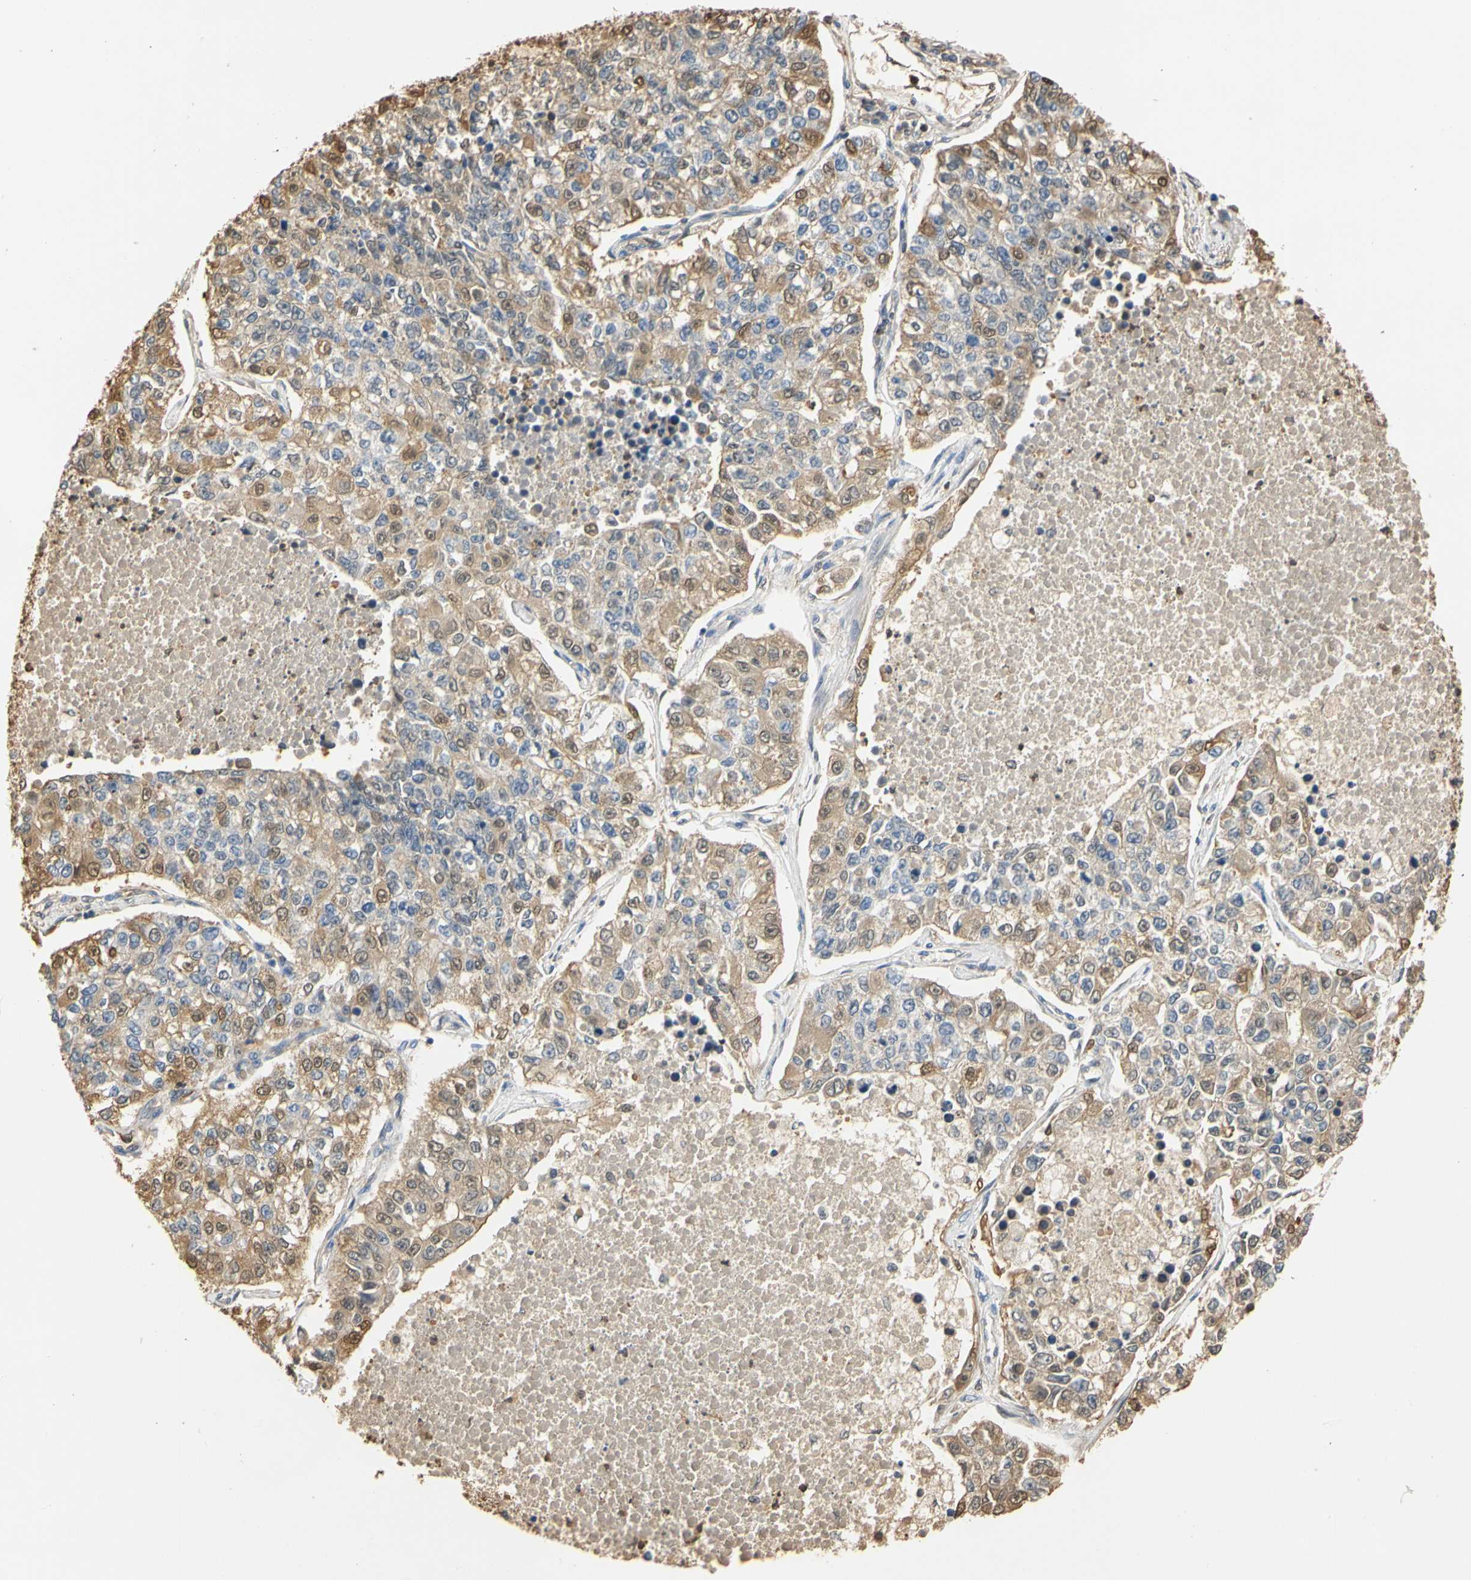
{"staining": {"intensity": "weak", "quantity": "25%-75%", "location": "cytoplasmic/membranous,nuclear"}, "tissue": "lung cancer", "cell_type": "Tumor cells", "image_type": "cancer", "snomed": [{"axis": "morphology", "description": "Adenocarcinoma, NOS"}, {"axis": "topography", "description": "Lung"}], "caption": "Immunohistochemical staining of lung adenocarcinoma shows weak cytoplasmic/membranous and nuclear protein staining in approximately 25%-75% of tumor cells. The staining was performed using DAB to visualize the protein expression in brown, while the nuclei were stained in blue with hematoxylin (Magnification: 20x).", "gene": "S100A6", "patient": {"sex": "male", "age": 49}}